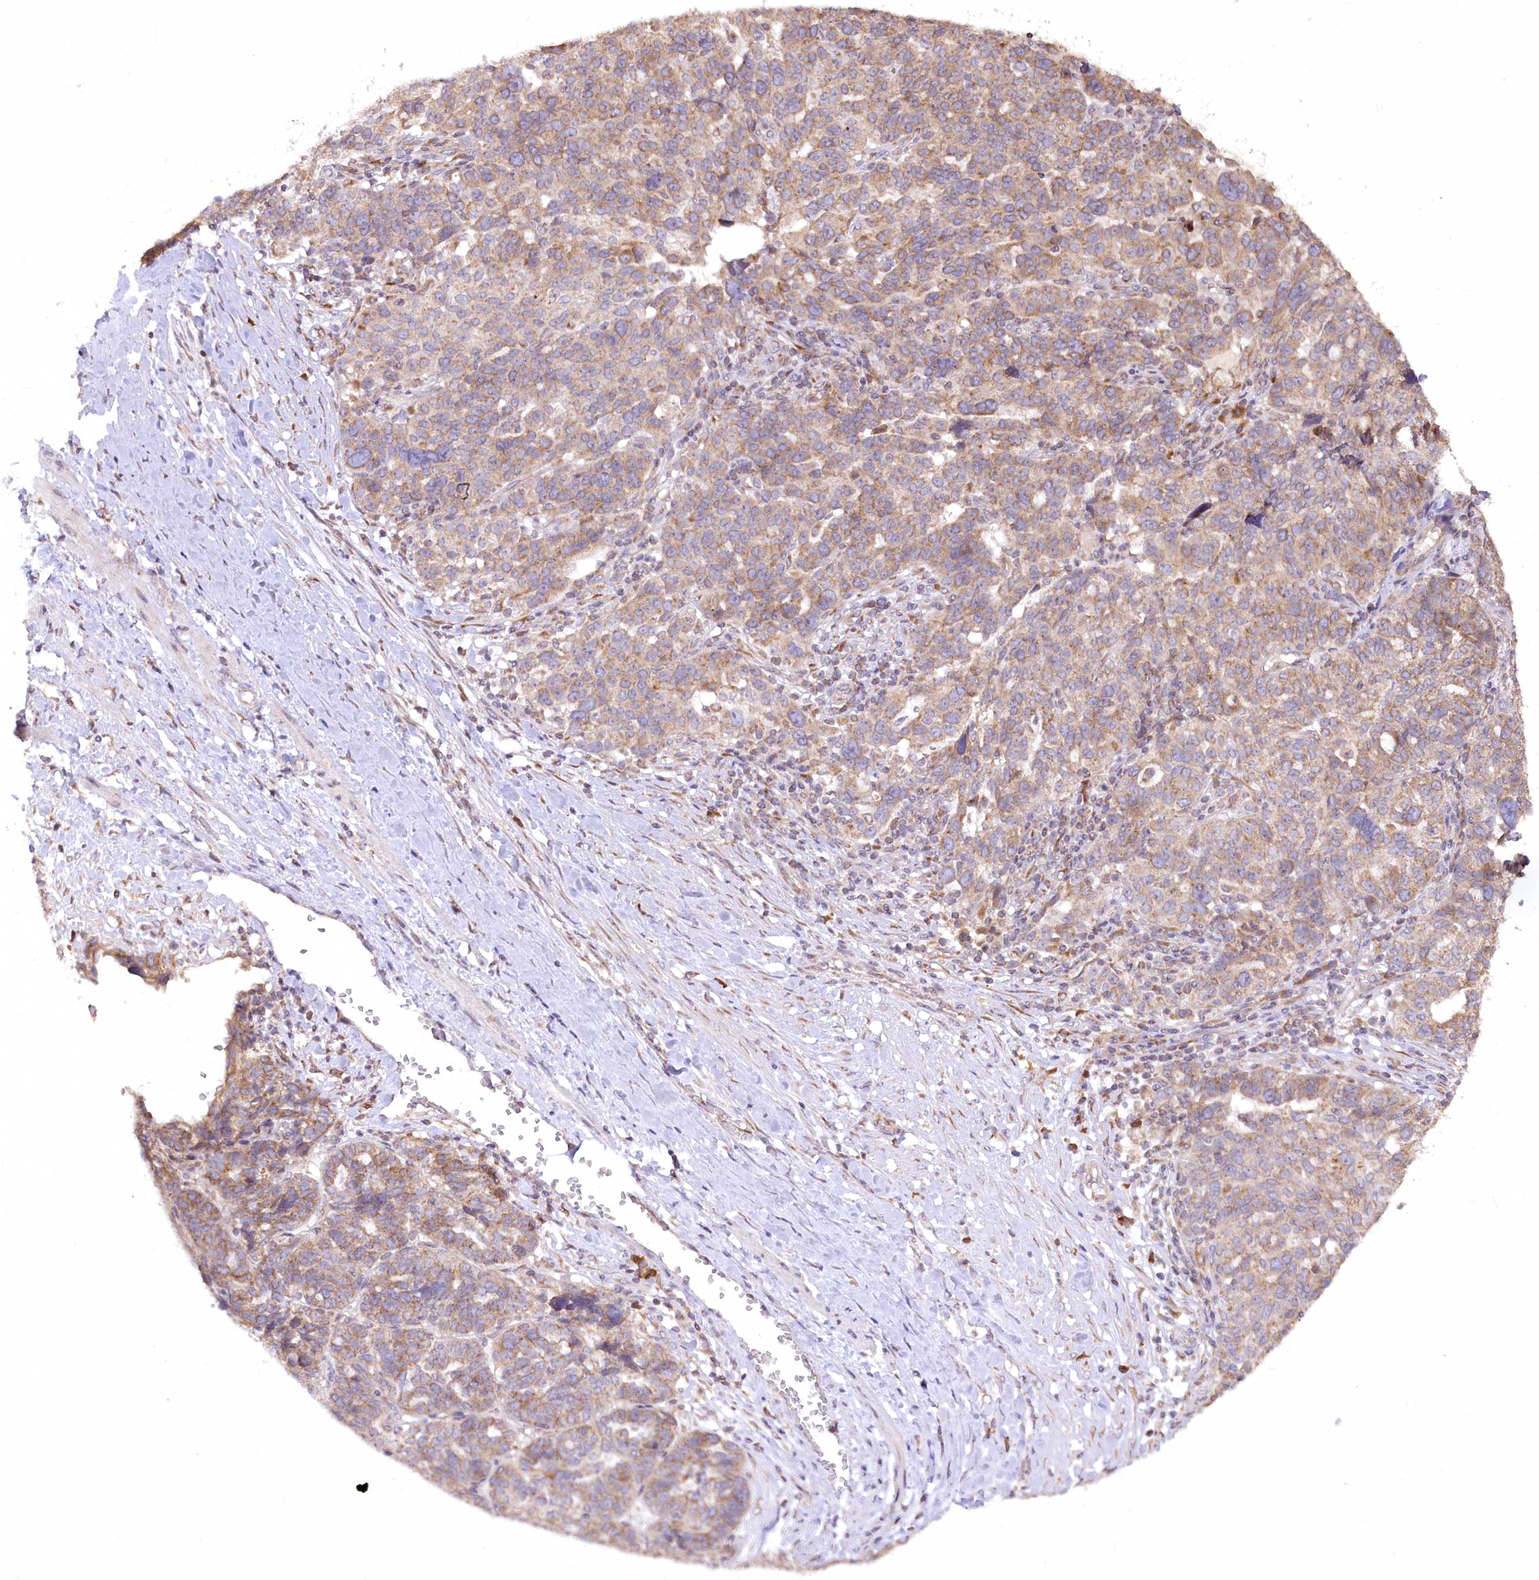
{"staining": {"intensity": "moderate", "quantity": ">75%", "location": "cytoplasmic/membranous"}, "tissue": "ovarian cancer", "cell_type": "Tumor cells", "image_type": "cancer", "snomed": [{"axis": "morphology", "description": "Cystadenocarcinoma, serous, NOS"}, {"axis": "topography", "description": "Ovary"}], "caption": "Serous cystadenocarcinoma (ovarian) stained with DAB (3,3'-diaminobenzidine) IHC shows medium levels of moderate cytoplasmic/membranous staining in about >75% of tumor cells.", "gene": "STT3B", "patient": {"sex": "female", "age": 59}}